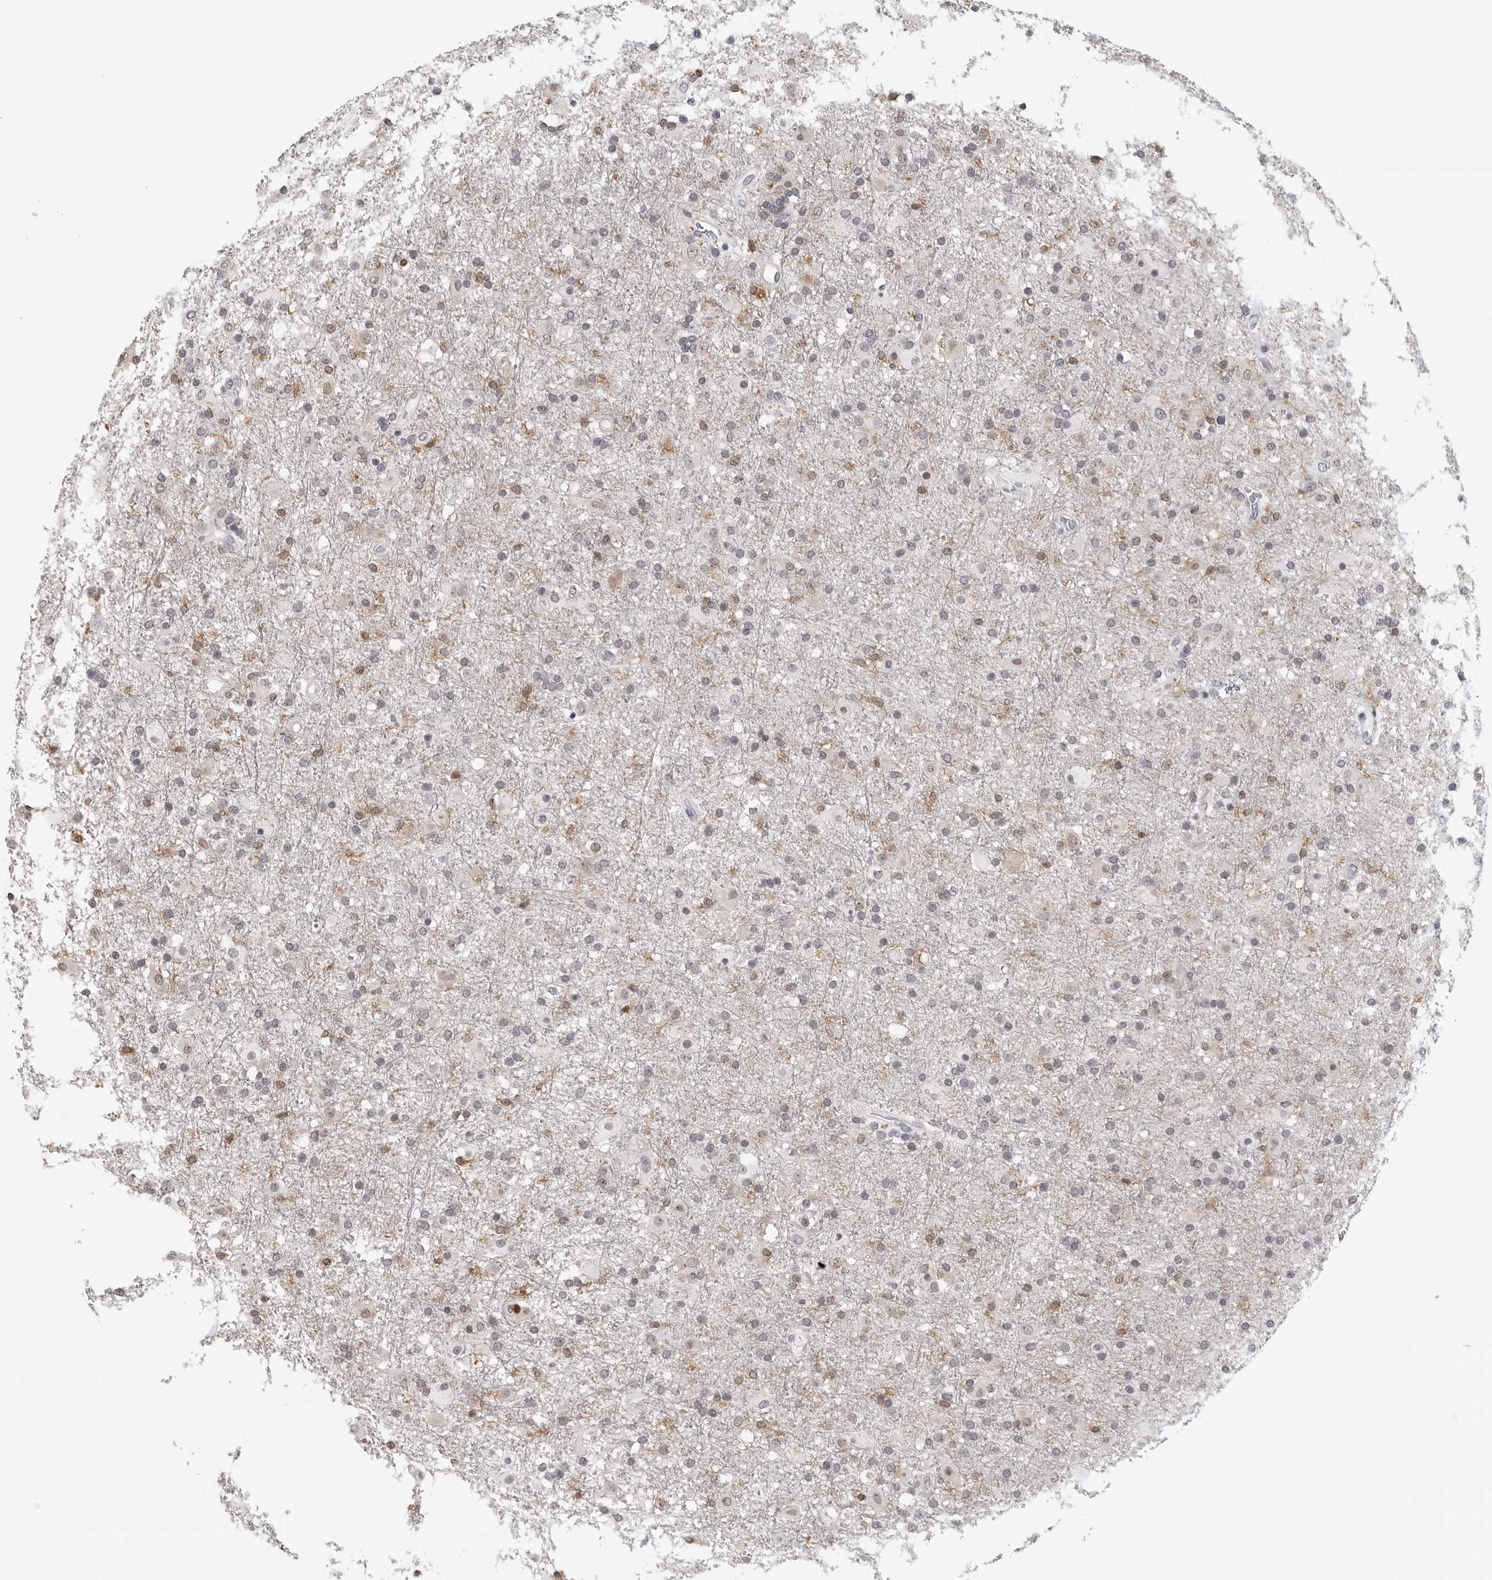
{"staining": {"intensity": "moderate", "quantity": "<25%", "location": "cytoplasmic/membranous"}, "tissue": "glioma", "cell_type": "Tumor cells", "image_type": "cancer", "snomed": [{"axis": "morphology", "description": "Glioma, malignant, Low grade"}, {"axis": "topography", "description": "Brain"}], "caption": "A micrograph of human malignant low-grade glioma stained for a protein displays moderate cytoplasmic/membranous brown staining in tumor cells. (DAB (3,3'-diaminobenzidine) IHC with brightfield microscopy, high magnification).", "gene": "HSPH1", "patient": {"sex": "male", "age": 65}}